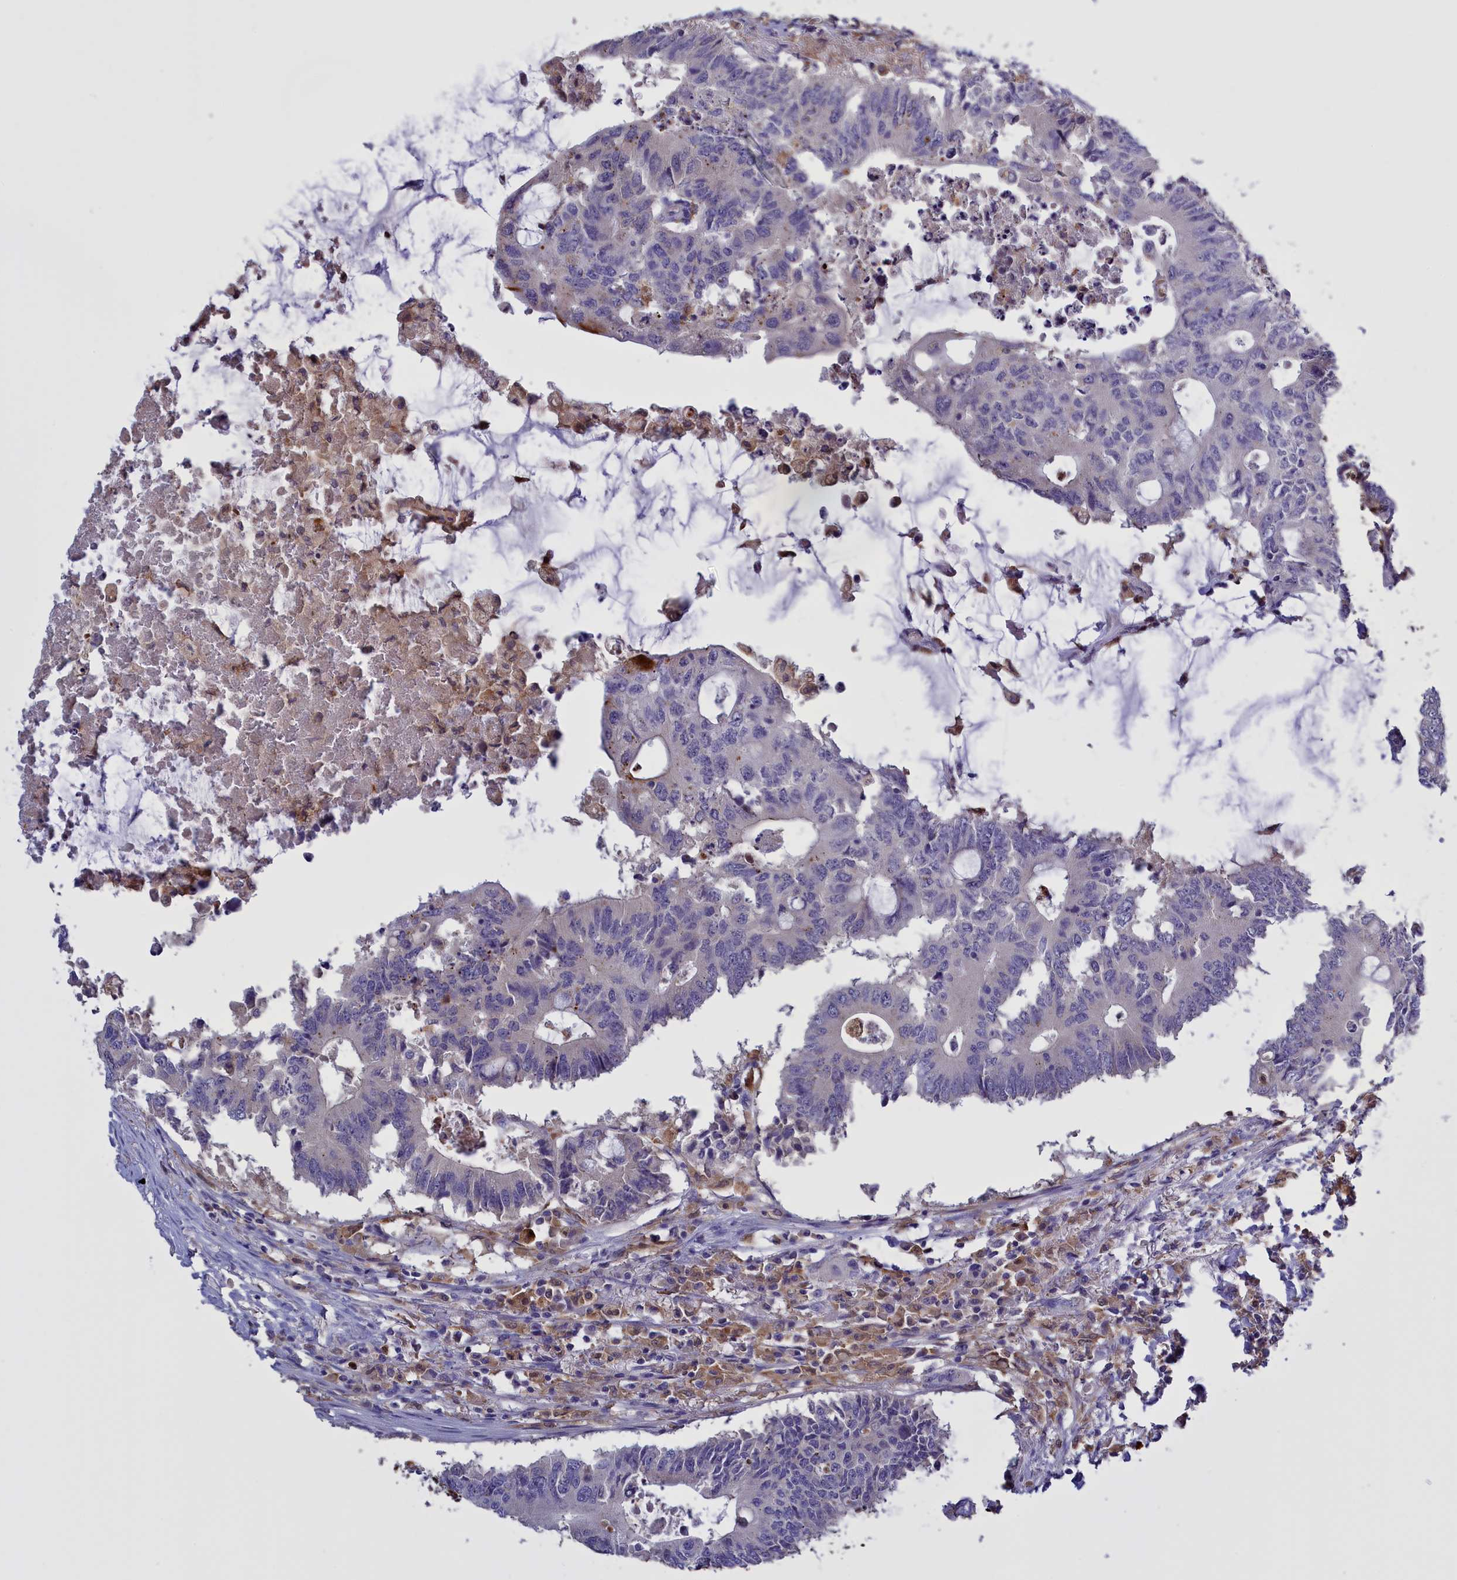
{"staining": {"intensity": "negative", "quantity": "none", "location": "none"}, "tissue": "colorectal cancer", "cell_type": "Tumor cells", "image_type": "cancer", "snomed": [{"axis": "morphology", "description": "Adenocarcinoma, NOS"}, {"axis": "topography", "description": "Colon"}], "caption": "This is an immunohistochemistry image of human colorectal adenocarcinoma. There is no positivity in tumor cells.", "gene": "FAM149B1", "patient": {"sex": "male", "age": 71}}